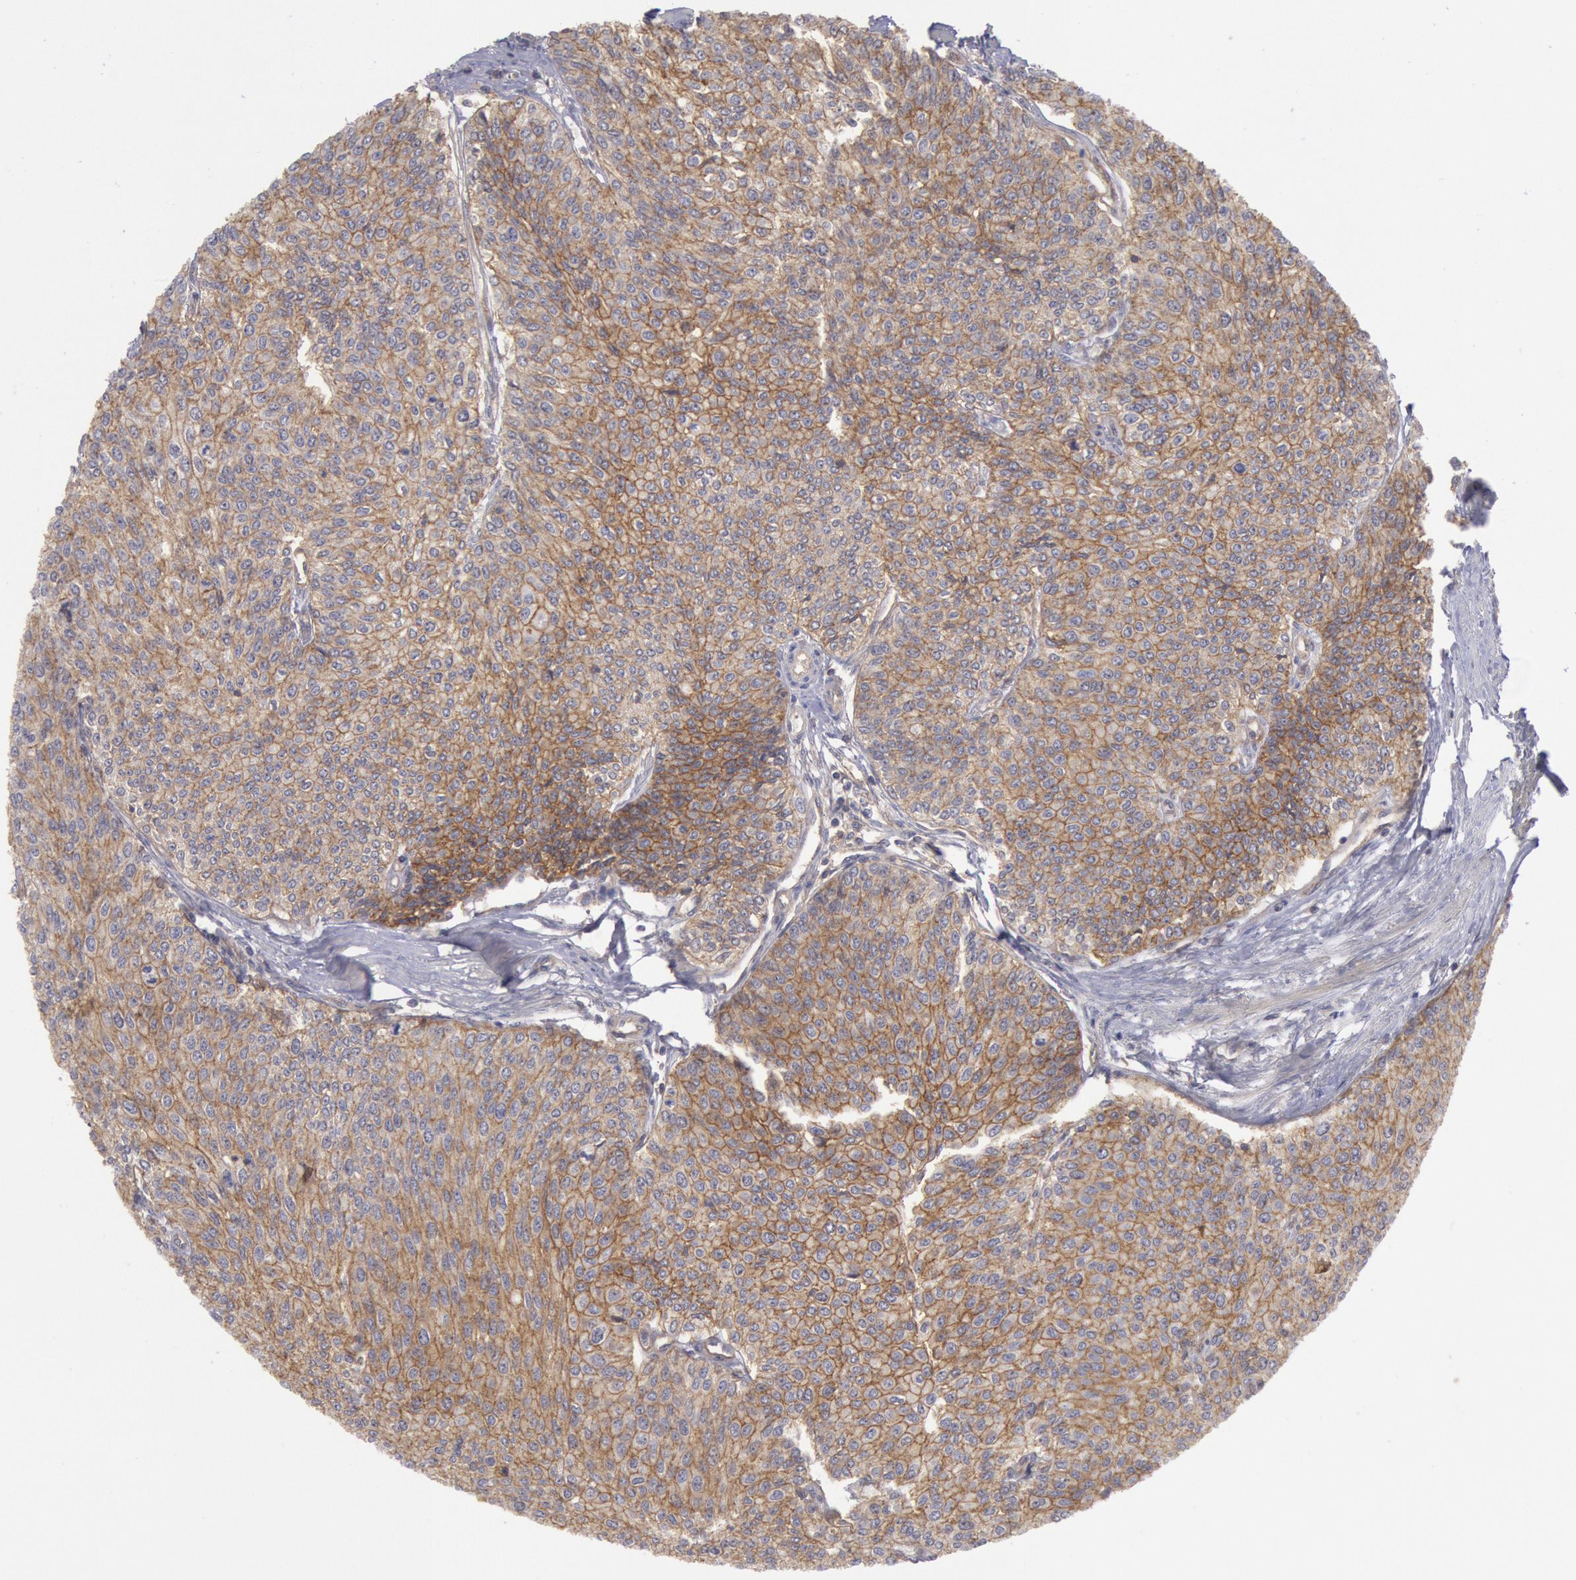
{"staining": {"intensity": "moderate", "quantity": ">75%", "location": "cytoplasmic/membranous"}, "tissue": "urothelial cancer", "cell_type": "Tumor cells", "image_type": "cancer", "snomed": [{"axis": "morphology", "description": "Urothelial carcinoma, Low grade"}, {"axis": "topography", "description": "Urinary bladder"}], "caption": "Immunohistochemical staining of human urothelial cancer displays moderate cytoplasmic/membranous protein expression in about >75% of tumor cells.", "gene": "STX4", "patient": {"sex": "female", "age": 73}}